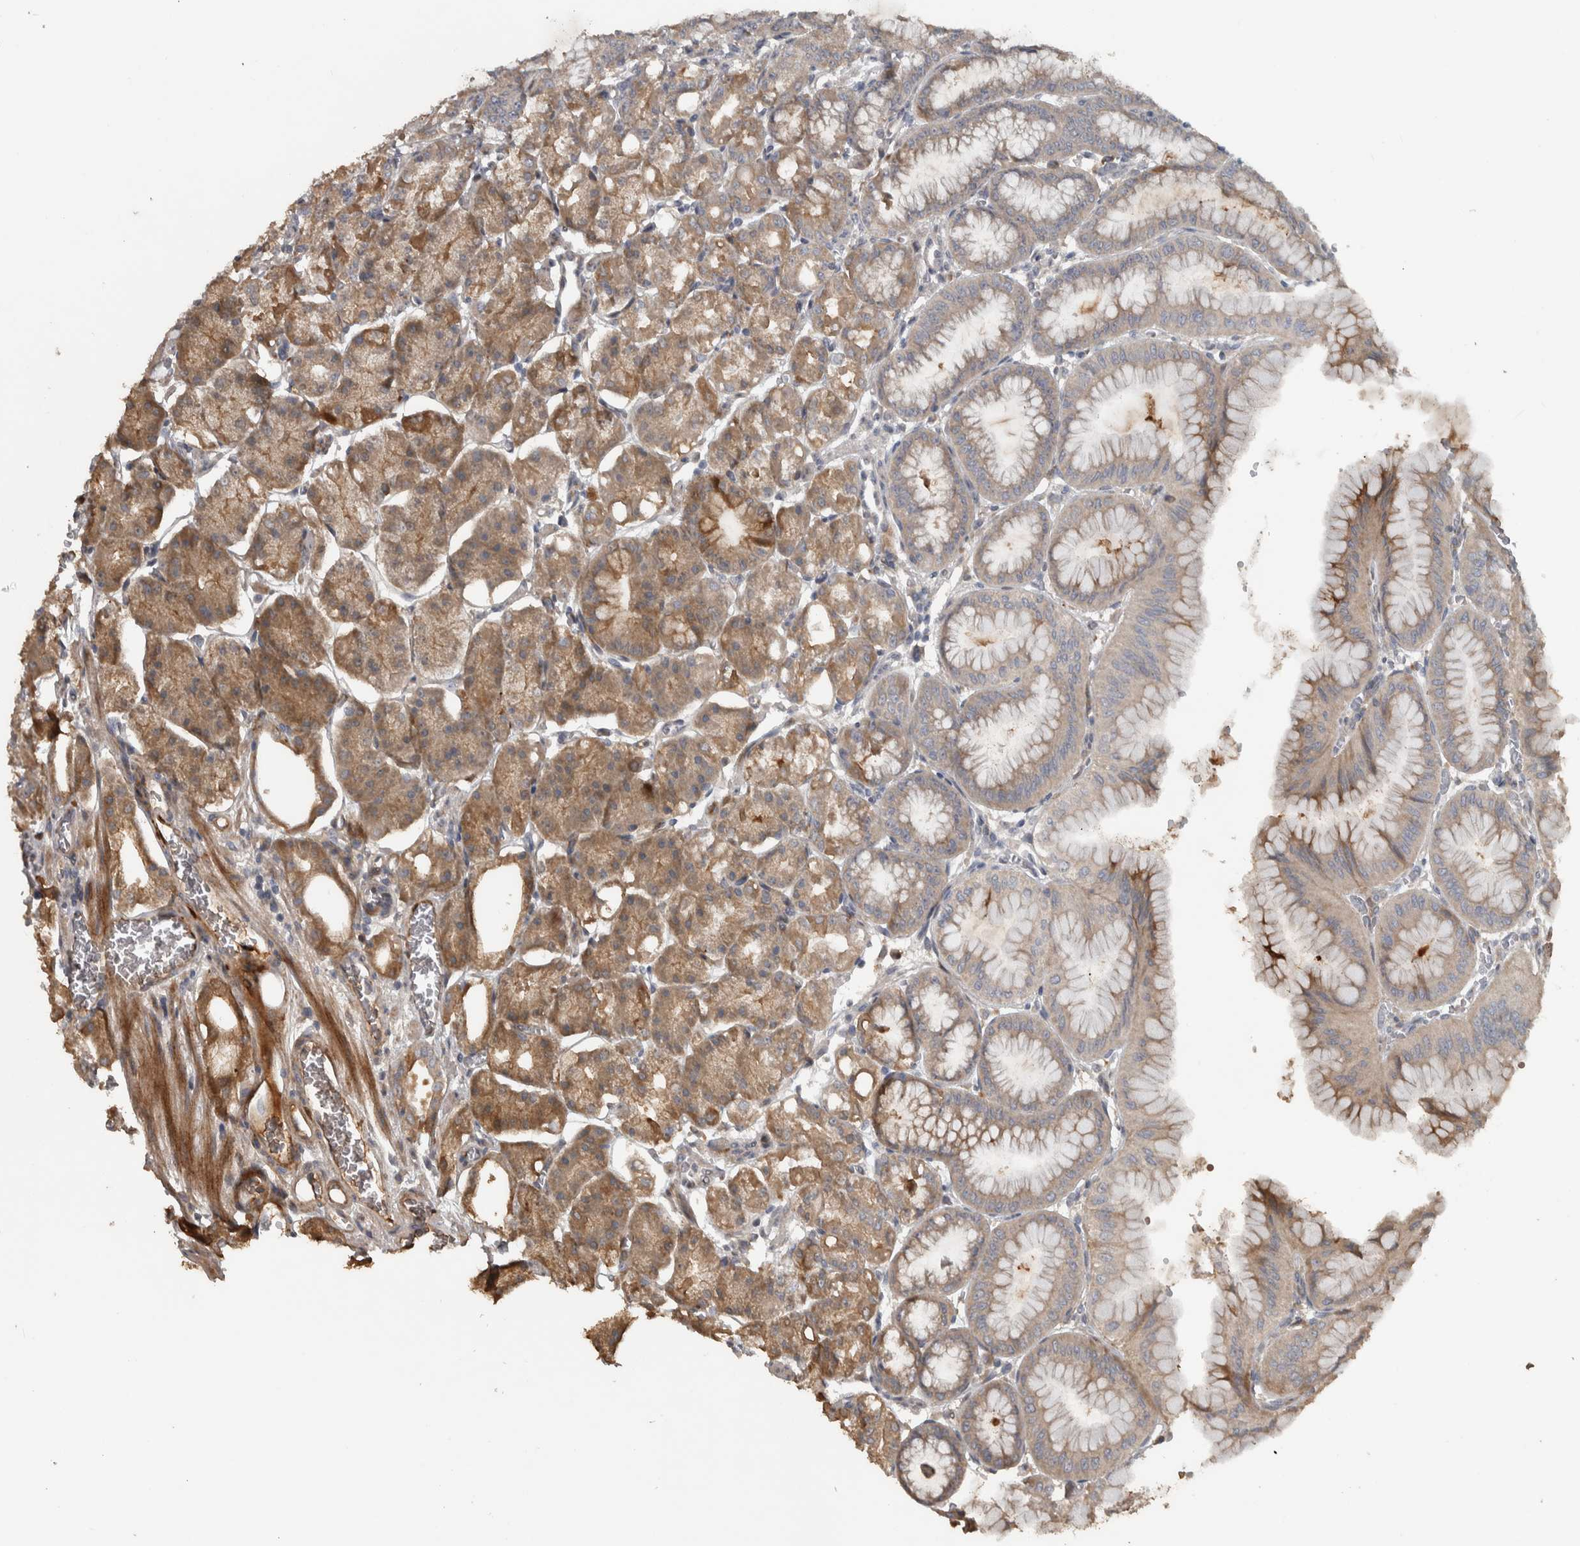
{"staining": {"intensity": "moderate", "quantity": "25%-75%", "location": "cytoplasmic/membranous"}, "tissue": "stomach", "cell_type": "Glandular cells", "image_type": "normal", "snomed": [{"axis": "morphology", "description": "Normal tissue, NOS"}, {"axis": "topography", "description": "Stomach, lower"}], "caption": "Moderate cytoplasmic/membranous positivity is present in approximately 25%-75% of glandular cells in normal stomach. (DAB (3,3'-diaminobenzidine) = brown stain, brightfield microscopy at high magnification).", "gene": "ERAL1", "patient": {"sex": "male", "age": 71}}